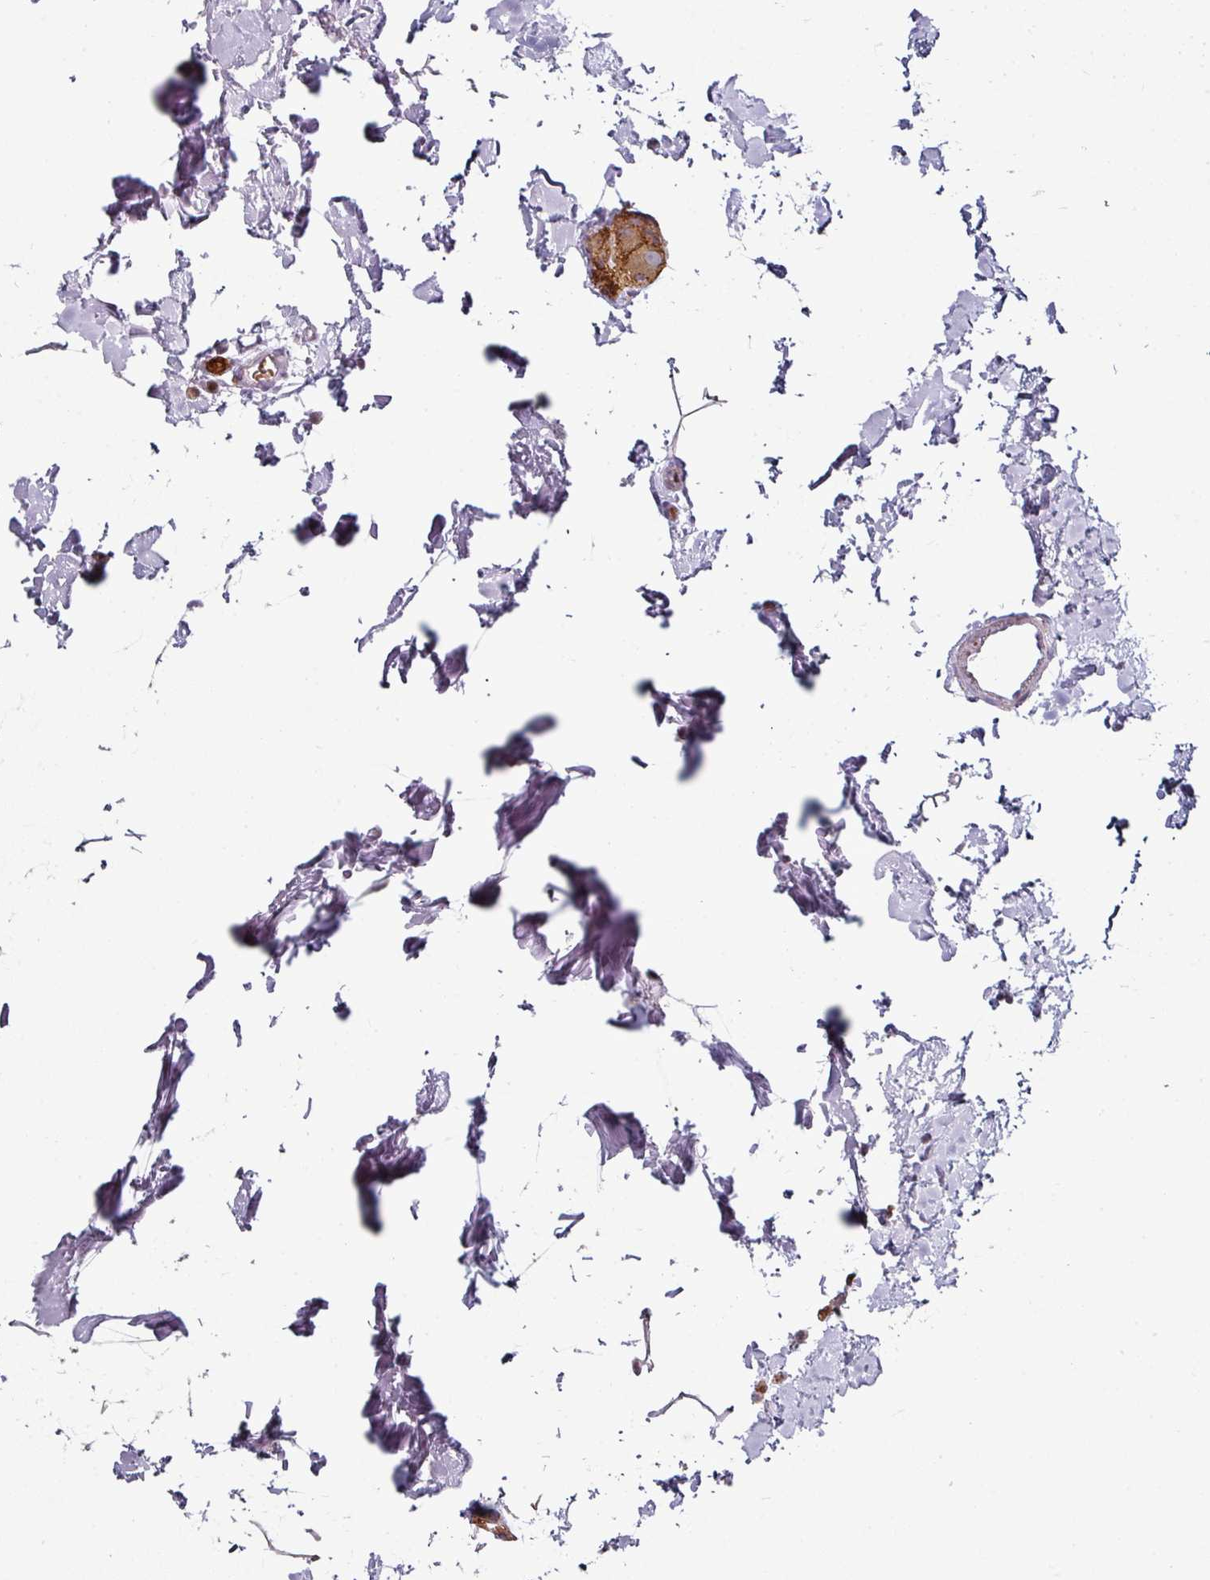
{"staining": {"intensity": "negative", "quantity": "none", "location": "none"}, "tissue": "colon", "cell_type": "Endothelial cells", "image_type": "normal", "snomed": [{"axis": "morphology", "description": "Normal tissue, NOS"}, {"axis": "topography", "description": "Colon"}], "caption": "A high-resolution histopathology image shows IHC staining of normal colon, which reveals no significant staining in endothelial cells.", "gene": "SYT8", "patient": {"sex": "female", "age": 84}}